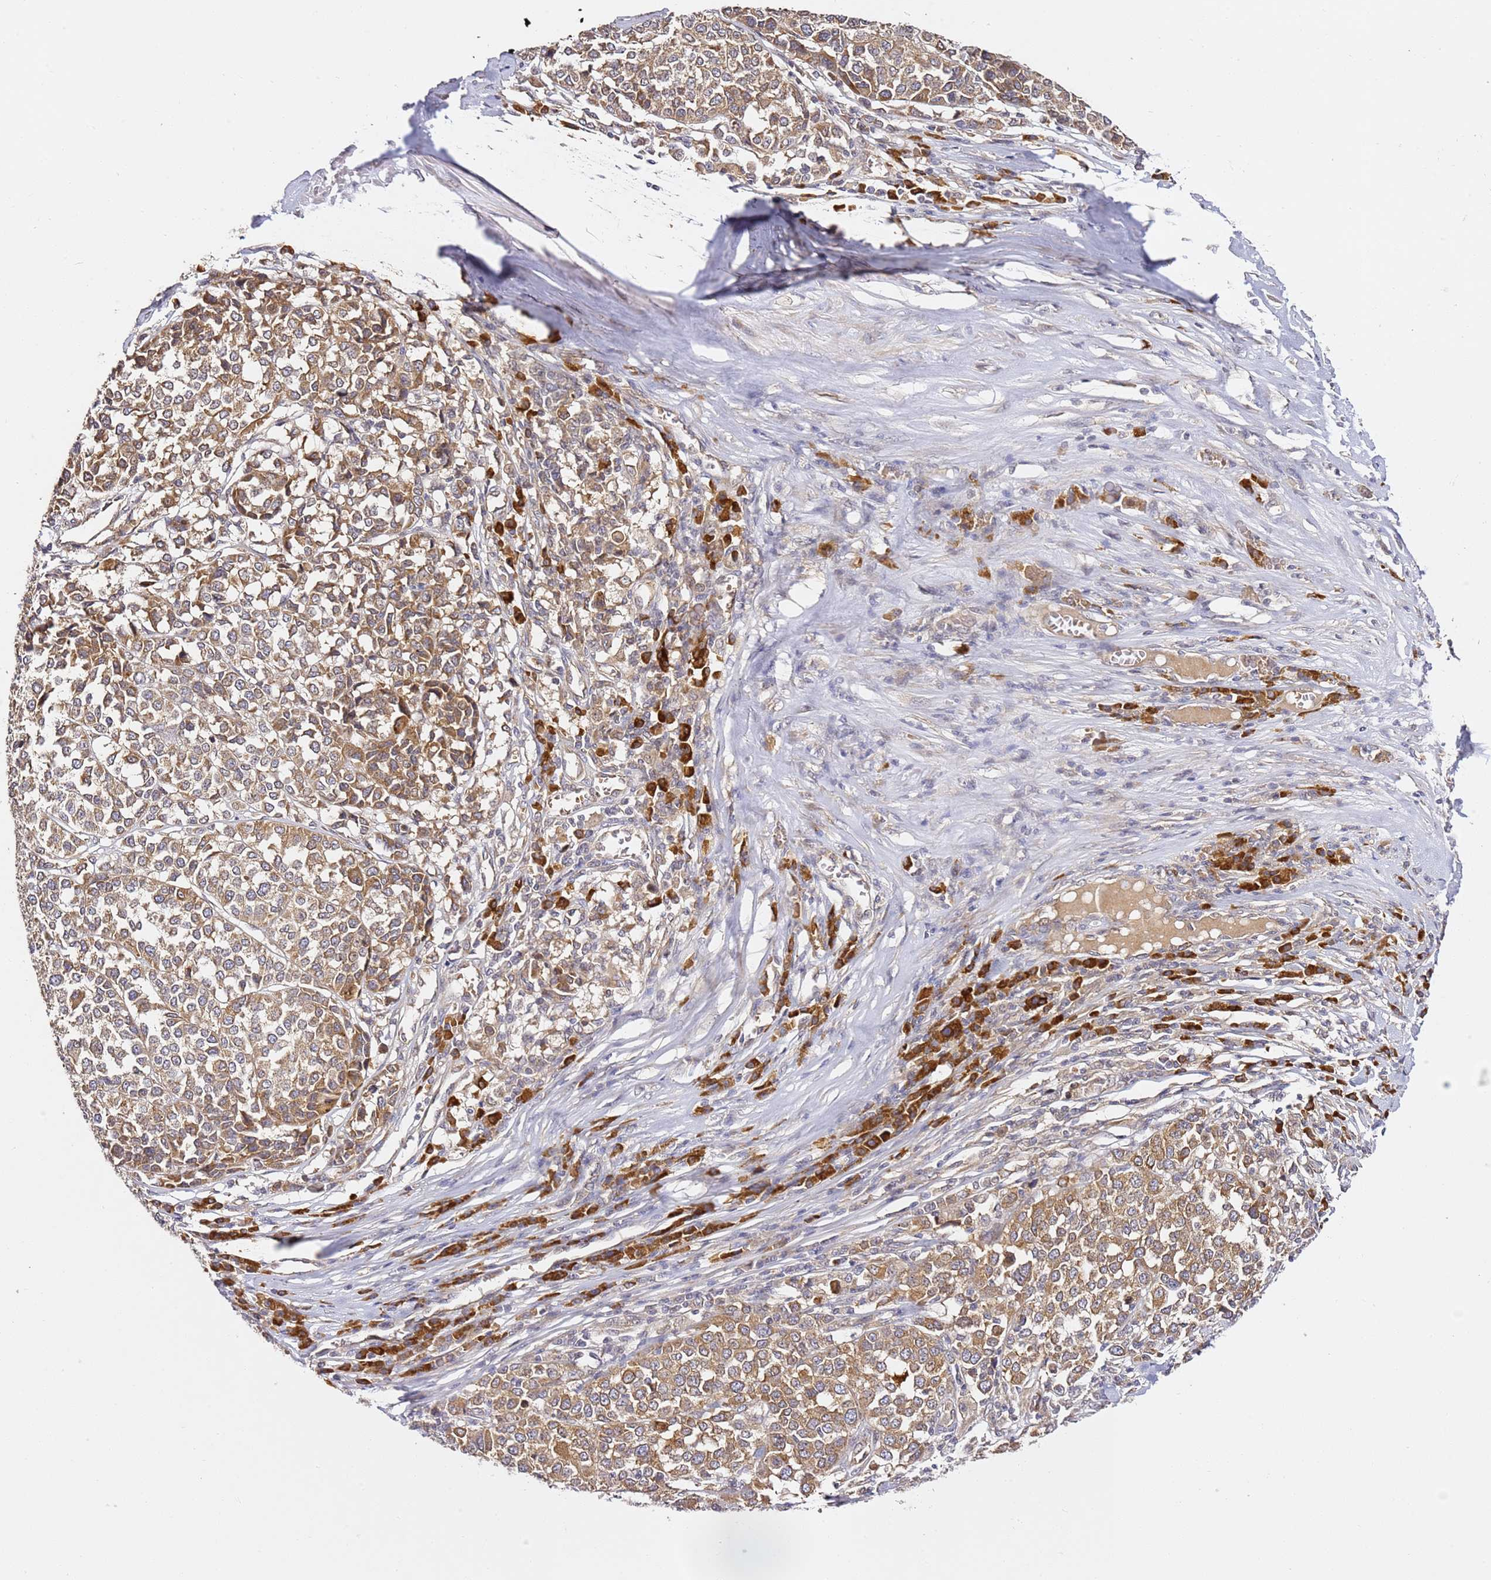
{"staining": {"intensity": "moderate", "quantity": ">75%", "location": "cytoplasmic/membranous"}, "tissue": "melanoma", "cell_type": "Tumor cells", "image_type": "cancer", "snomed": [{"axis": "morphology", "description": "Malignant melanoma, Metastatic site"}, {"axis": "topography", "description": "Lymph node"}], "caption": "The immunohistochemical stain shows moderate cytoplasmic/membranous expression in tumor cells of malignant melanoma (metastatic site) tissue.", "gene": "OSBPL2", "patient": {"sex": "male", "age": 44}}